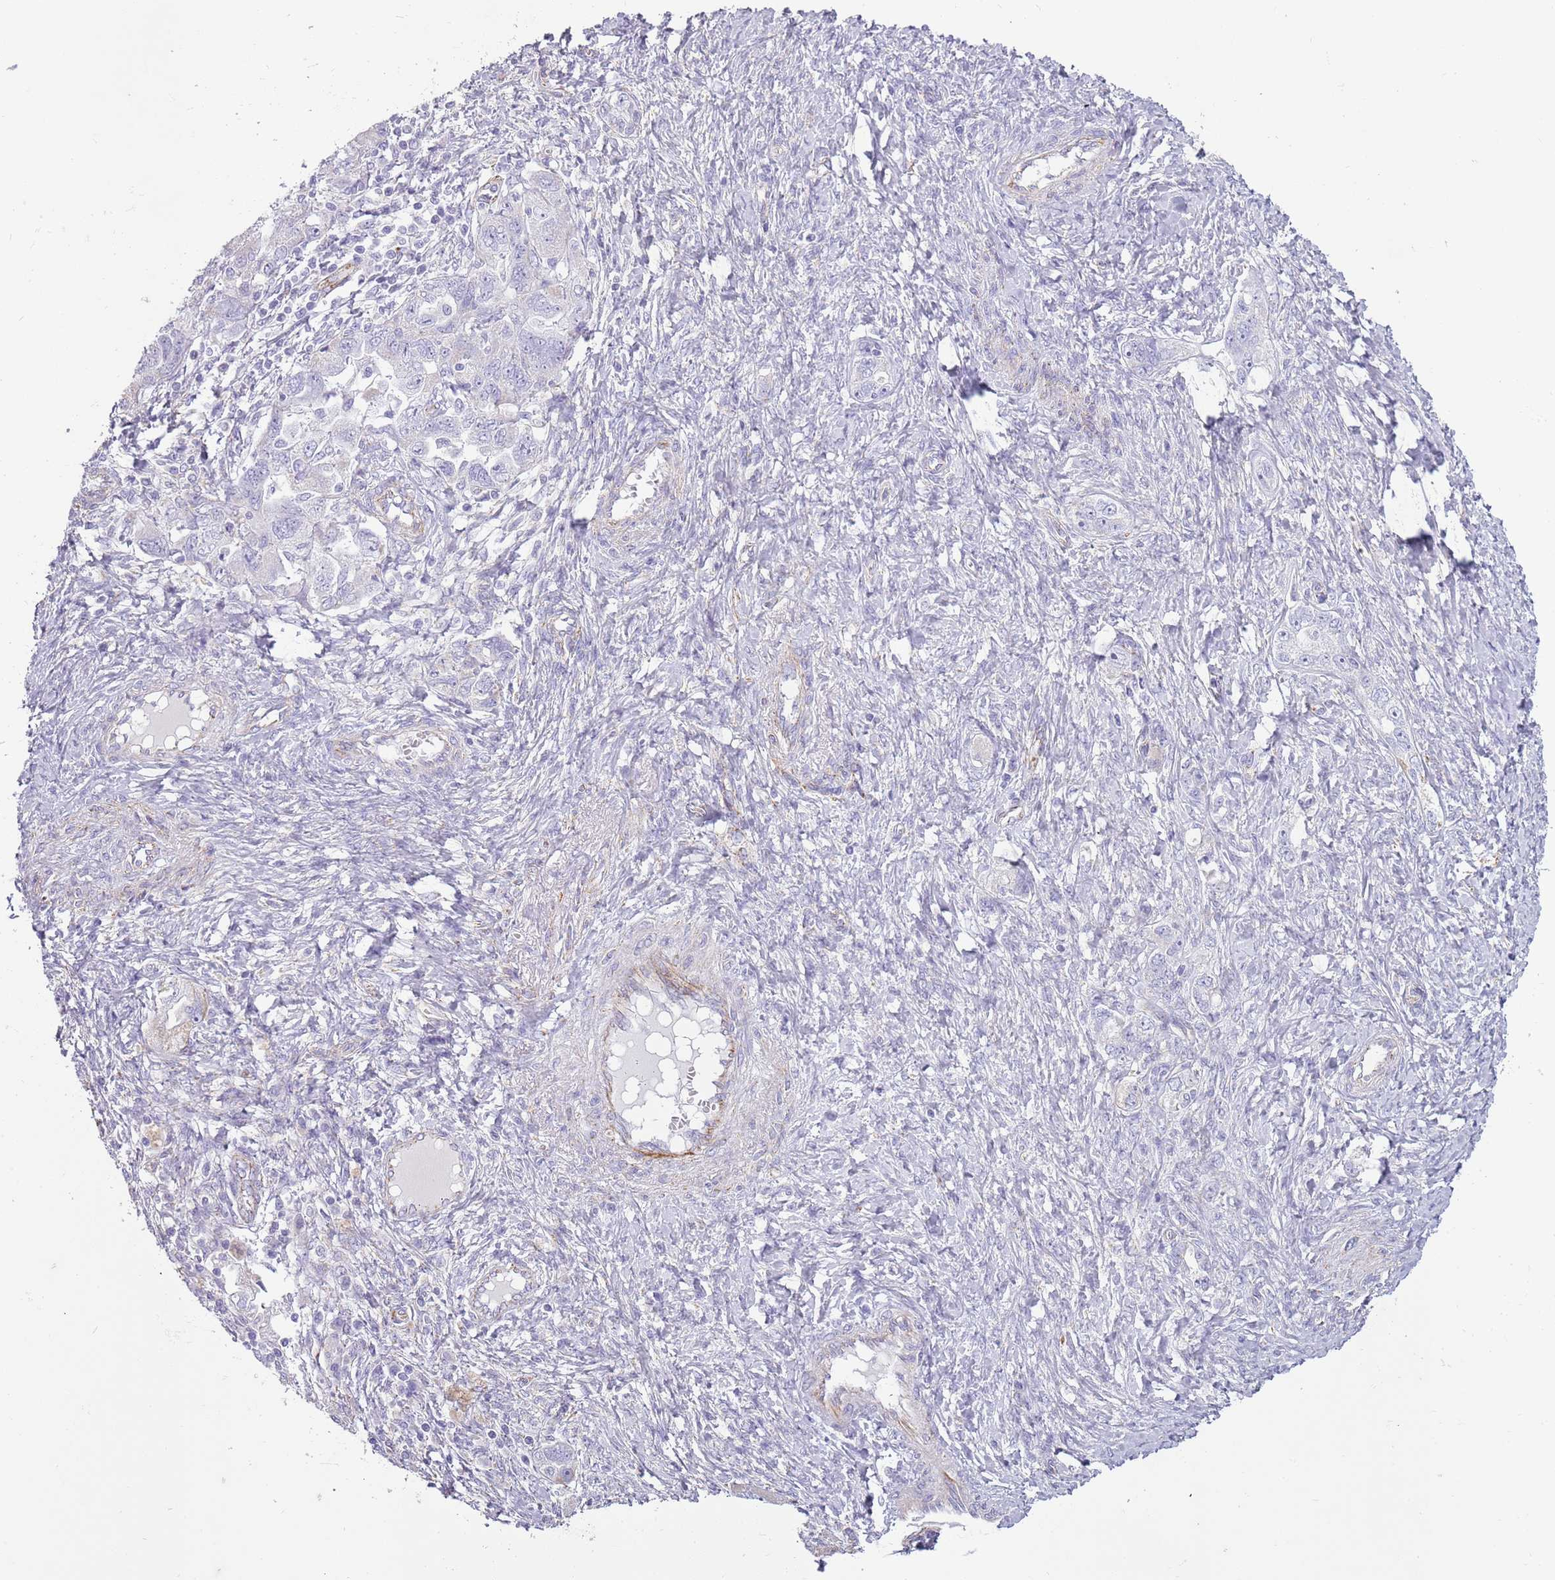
{"staining": {"intensity": "negative", "quantity": "none", "location": "none"}, "tissue": "ovarian cancer", "cell_type": "Tumor cells", "image_type": "cancer", "snomed": [{"axis": "morphology", "description": "Carcinoma, NOS"}, {"axis": "morphology", "description": "Cystadenocarcinoma, serous, NOS"}, {"axis": "topography", "description": "Ovary"}], "caption": "Protein analysis of ovarian serous cystadenocarcinoma shows no significant expression in tumor cells.", "gene": "RNF222", "patient": {"sex": "female", "age": 69}}